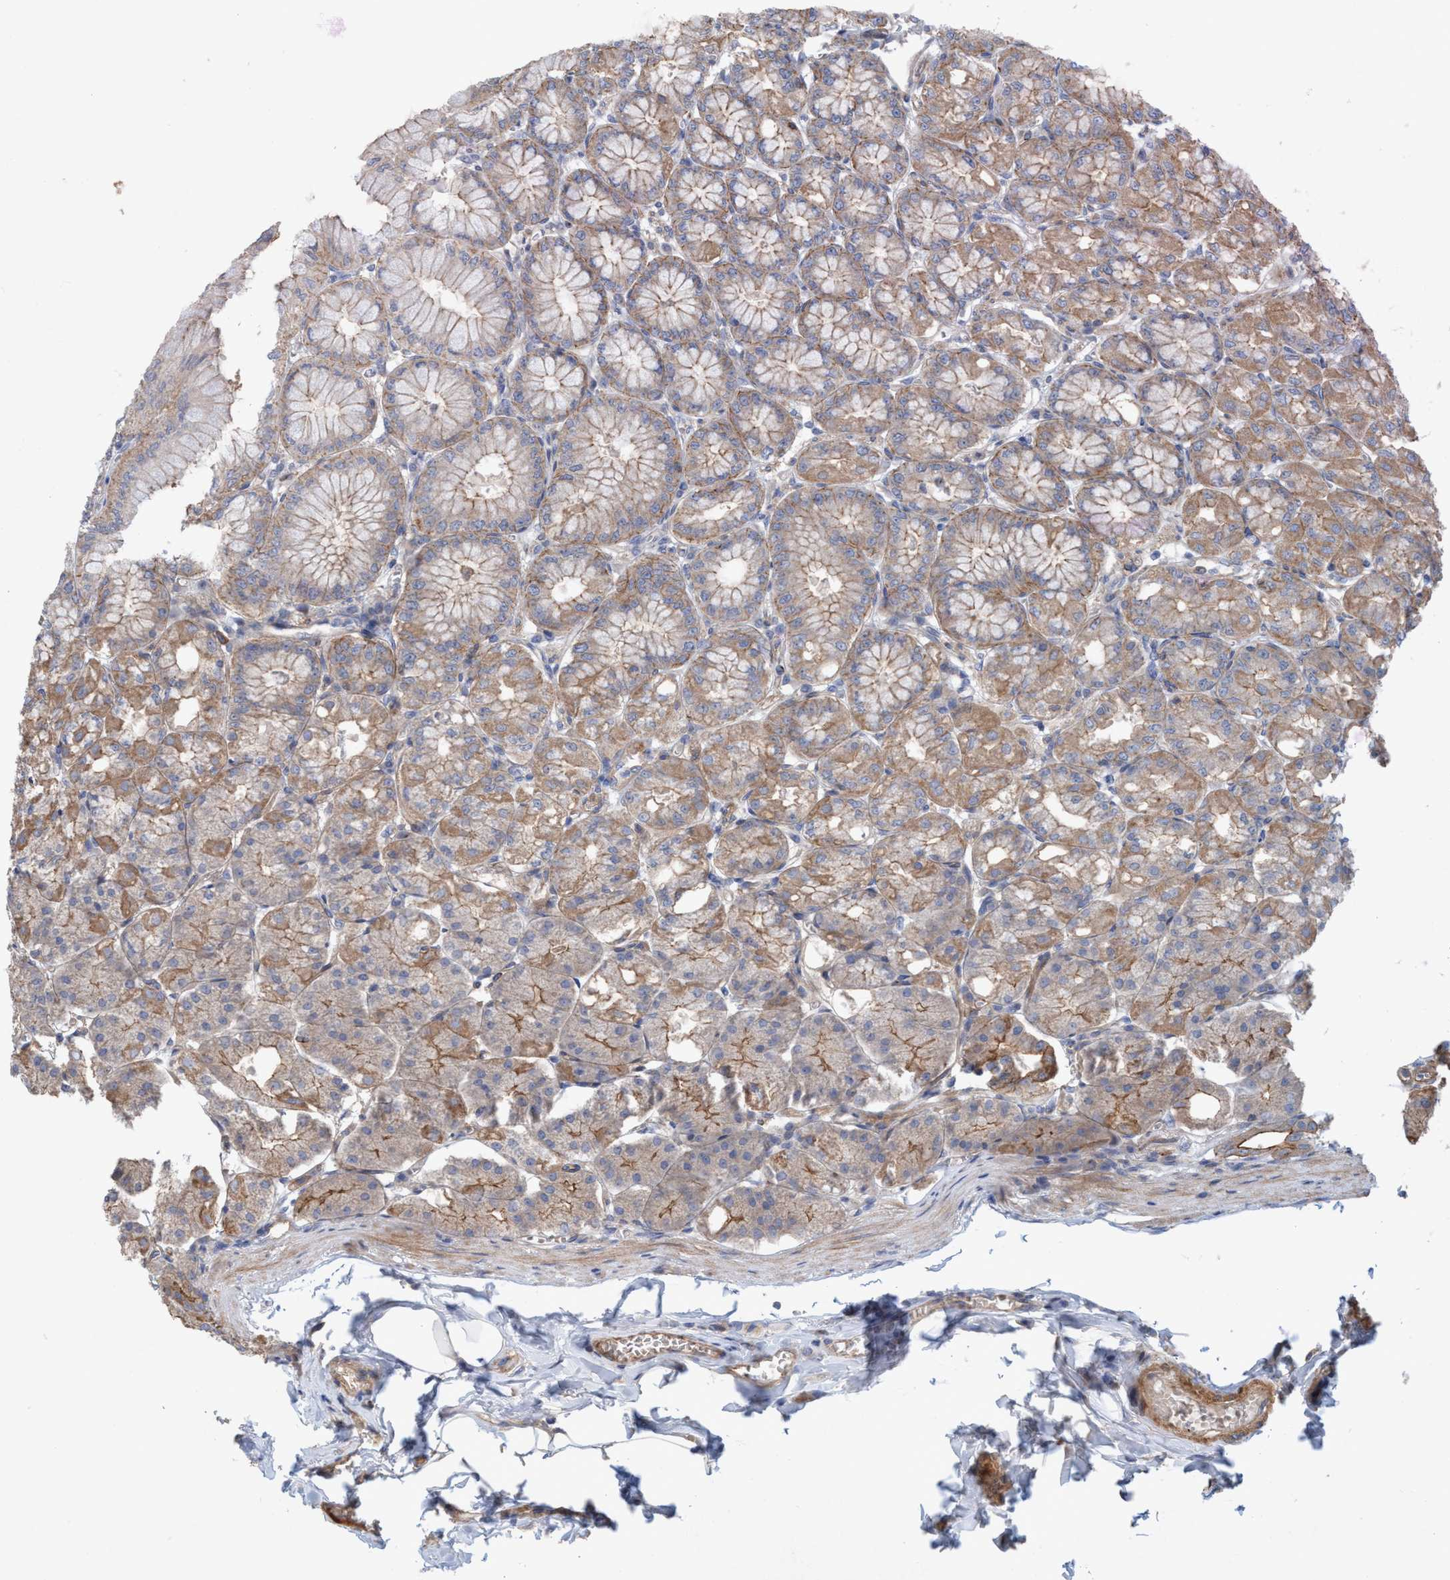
{"staining": {"intensity": "strong", "quantity": ">75%", "location": "cytoplasmic/membranous"}, "tissue": "stomach", "cell_type": "Glandular cells", "image_type": "normal", "snomed": [{"axis": "morphology", "description": "Normal tissue, NOS"}, {"axis": "topography", "description": "Stomach, lower"}], "caption": "A brown stain highlights strong cytoplasmic/membranous positivity of a protein in glandular cells of normal human stomach.", "gene": "SPECC1", "patient": {"sex": "male", "age": 71}}